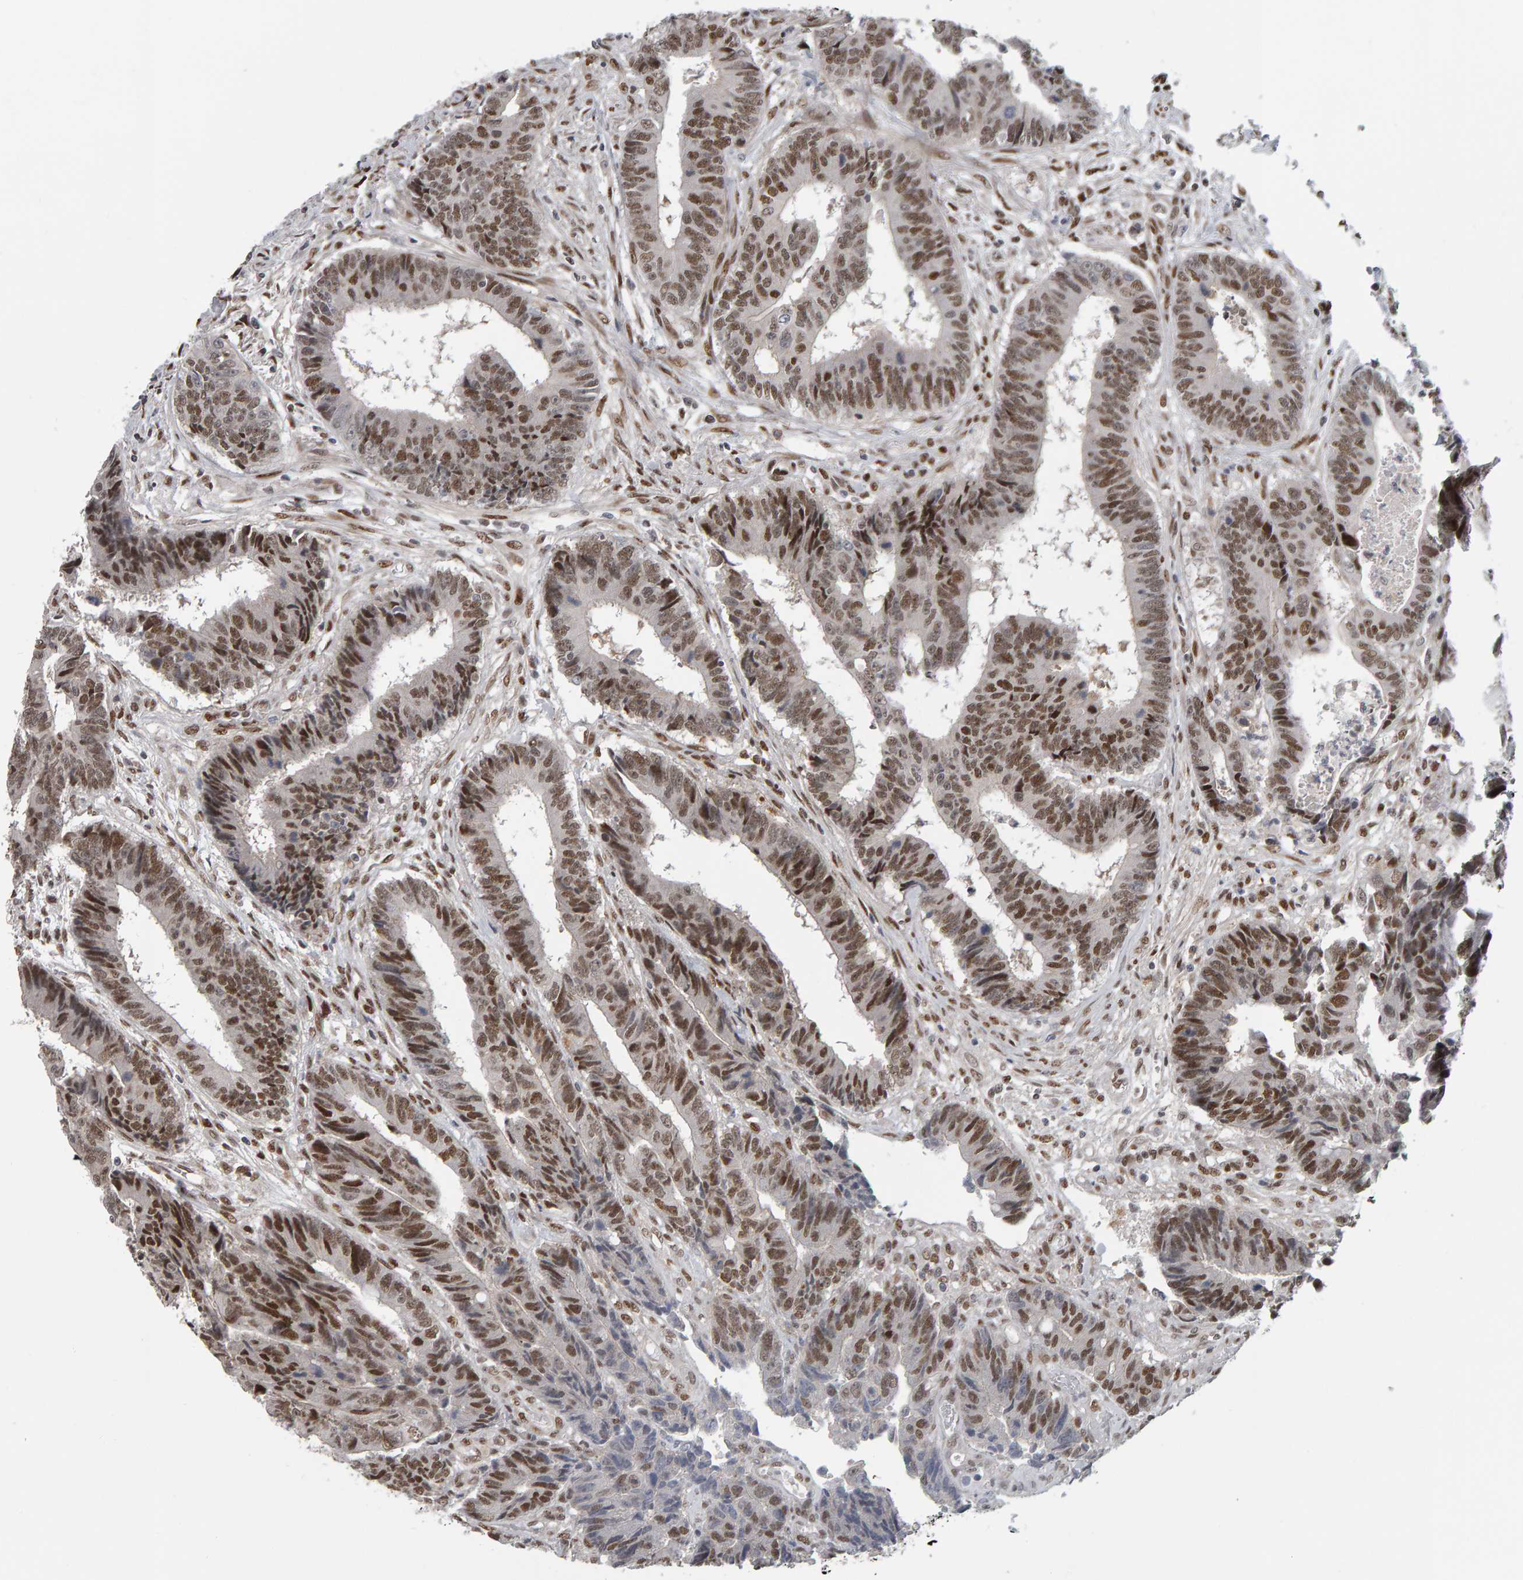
{"staining": {"intensity": "moderate", "quantity": ">75%", "location": "nuclear"}, "tissue": "colorectal cancer", "cell_type": "Tumor cells", "image_type": "cancer", "snomed": [{"axis": "morphology", "description": "Adenocarcinoma, NOS"}, {"axis": "topography", "description": "Rectum"}], "caption": "IHC of adenocarcinoma (colorectal) displays medium levels of moderate nuclear staining in about >75% of tumor cells. (DAB (3,3'-diaminobenzidine) IHC, brown staining for protein, blue staining for nuclei).", "gene": "ATF7IP", "patient": {"sex": "male", "age": 84}}